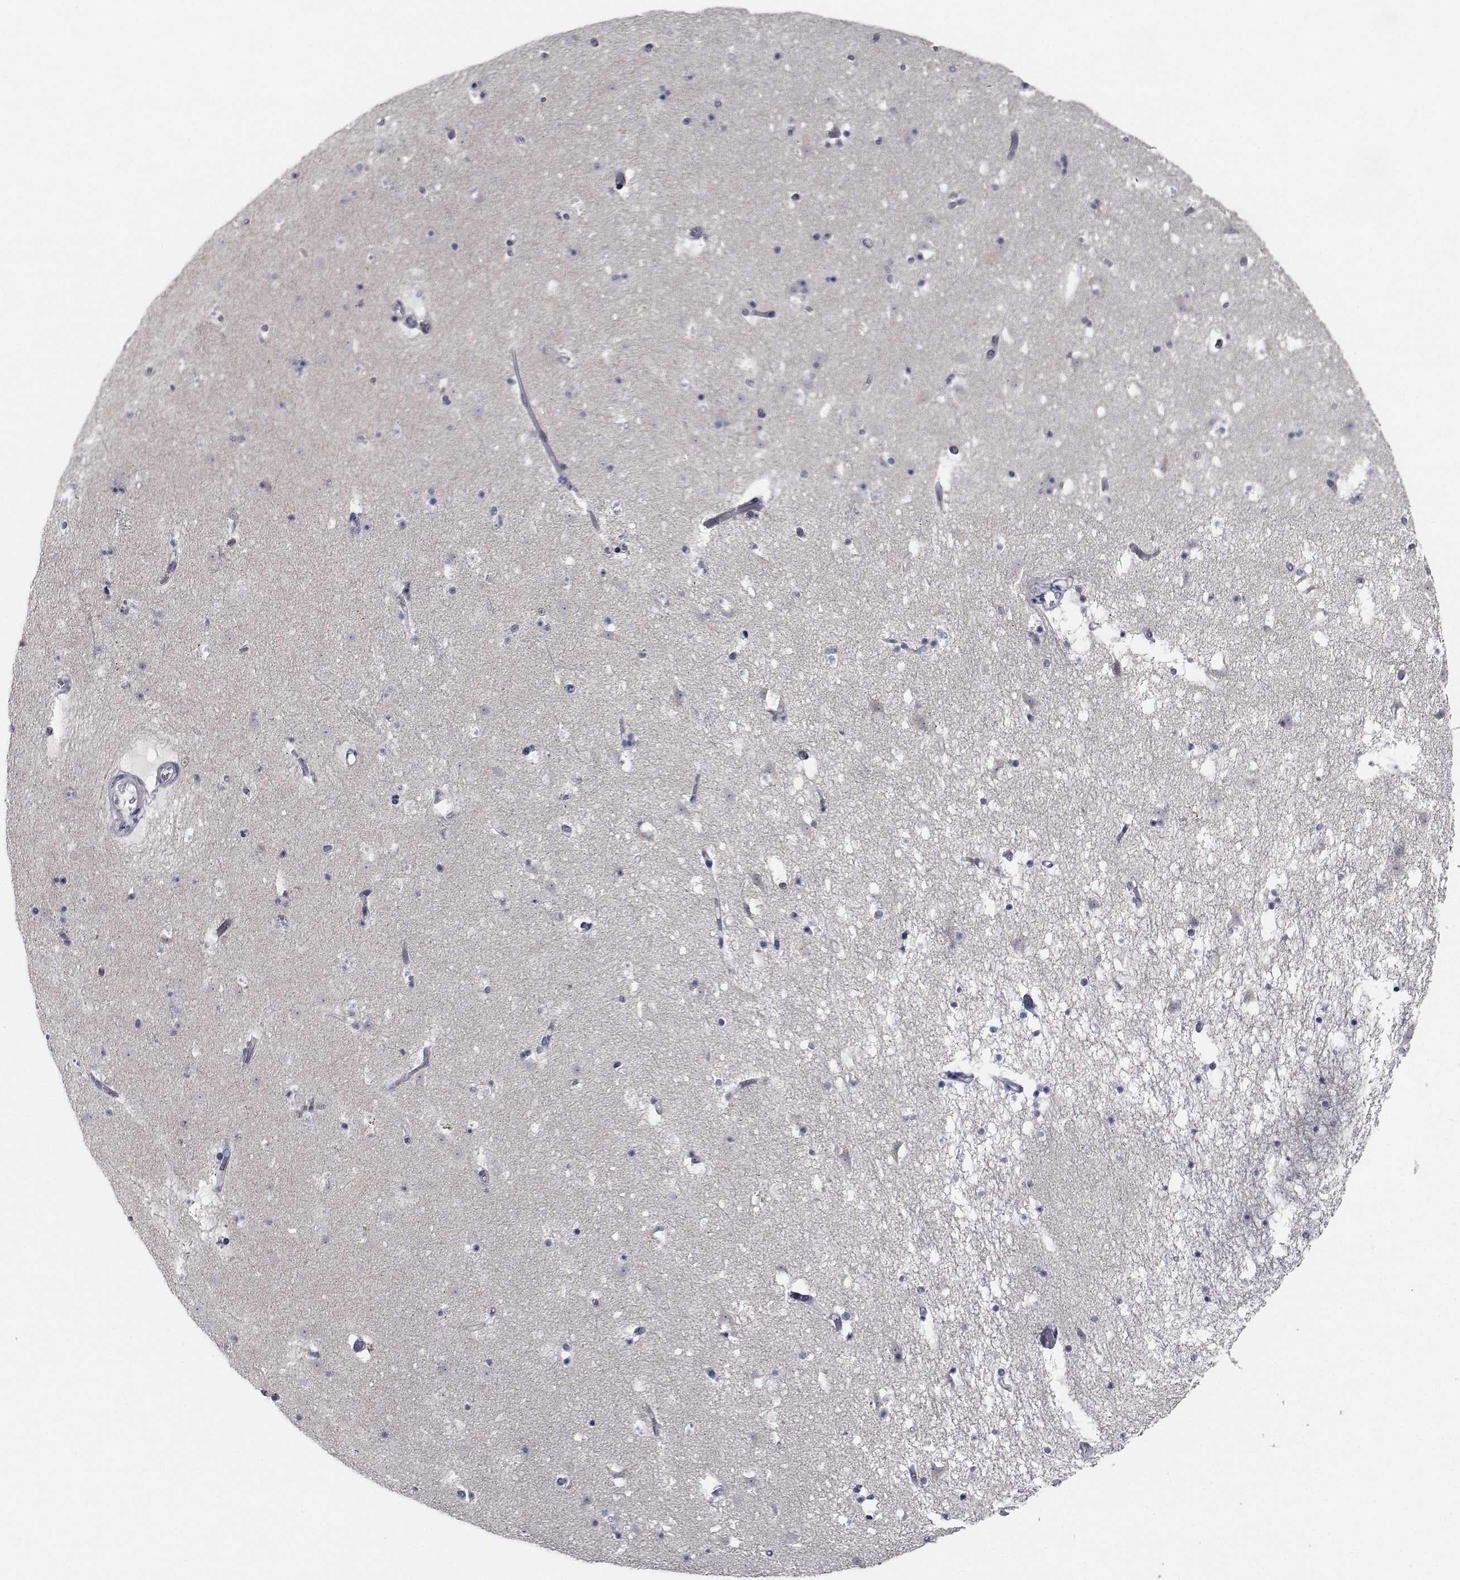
{"staining": {"intensity": "negative", "quantity": "none", "location": "none"}, "tissue": "caudate", "cell_type": "Glial cells", "image_type": "normal", "snomed": [{"axis": "morphology", "description": "Normal tissue, NOS"}, {"axis": "topography", "description": "Lateral ventricle wall"}], "caption": "A micrograph of human caudate is negative for staining in glial cells. (DAB immunohistochemistry with hematoxylin counter stain).", "gene": "NVL", "patient": {"sex": "female", "age": 42}}